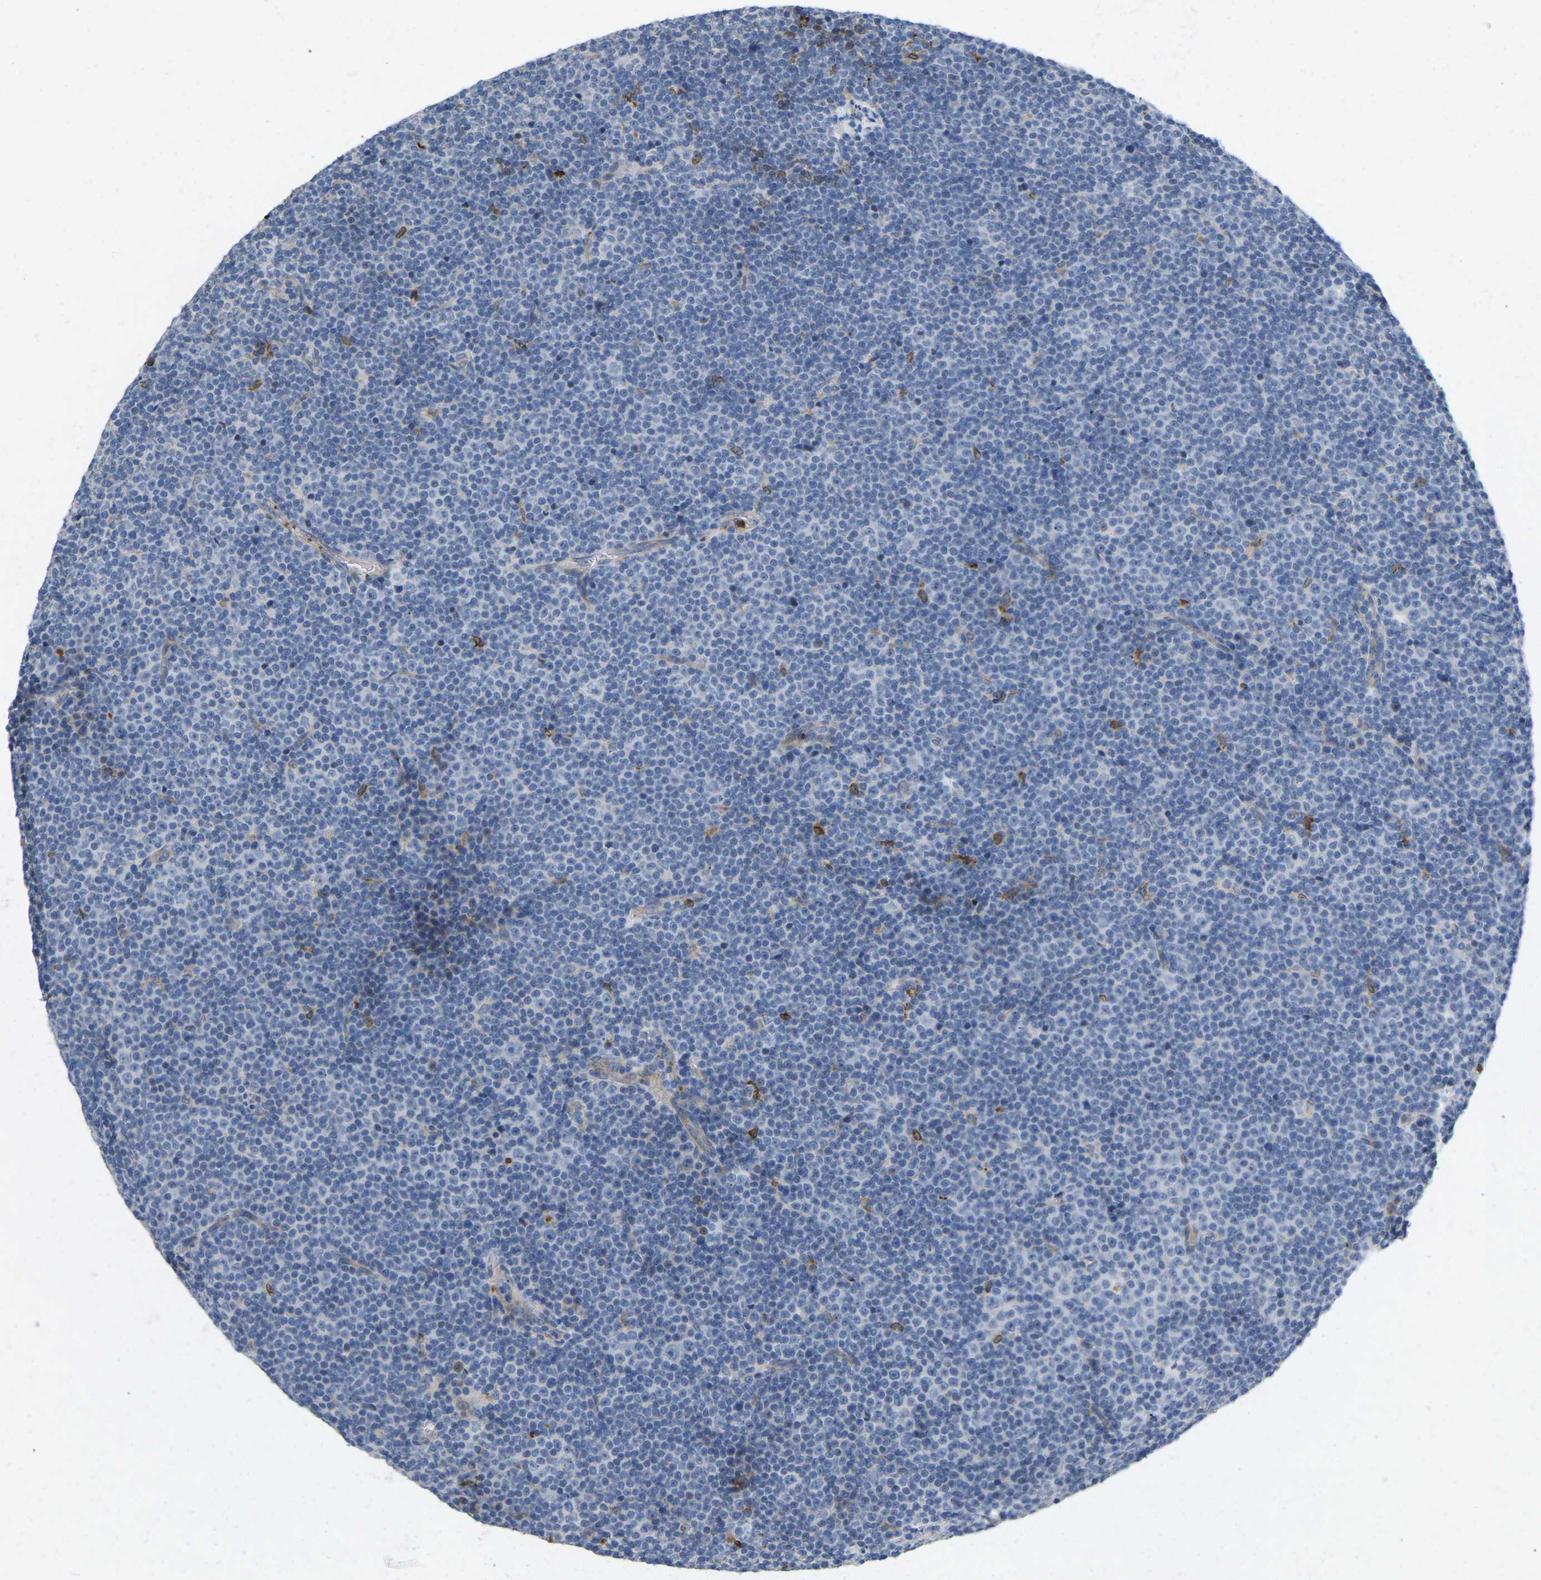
{"staining": {"intensity": "negative", "quantity": "none", "location": "none"}, "tissue": "lymphoma", "cell_type": "Tumor cells", "image_type": "cancer", "snomed": [{"axis": "morphology", "description": "Malignant lymphoma, non-Hodgkin's type, Low grade"}, {"axis": "topography", "description": "Lymph node"}], "caption": "This is an IHC photomicrograph of low-grade malignant lymphoma, non-Hodgkin's type. There is no staining in tumor cells.", "gene": "RHEB", "patient": {"sex": "female", "age": 67}}